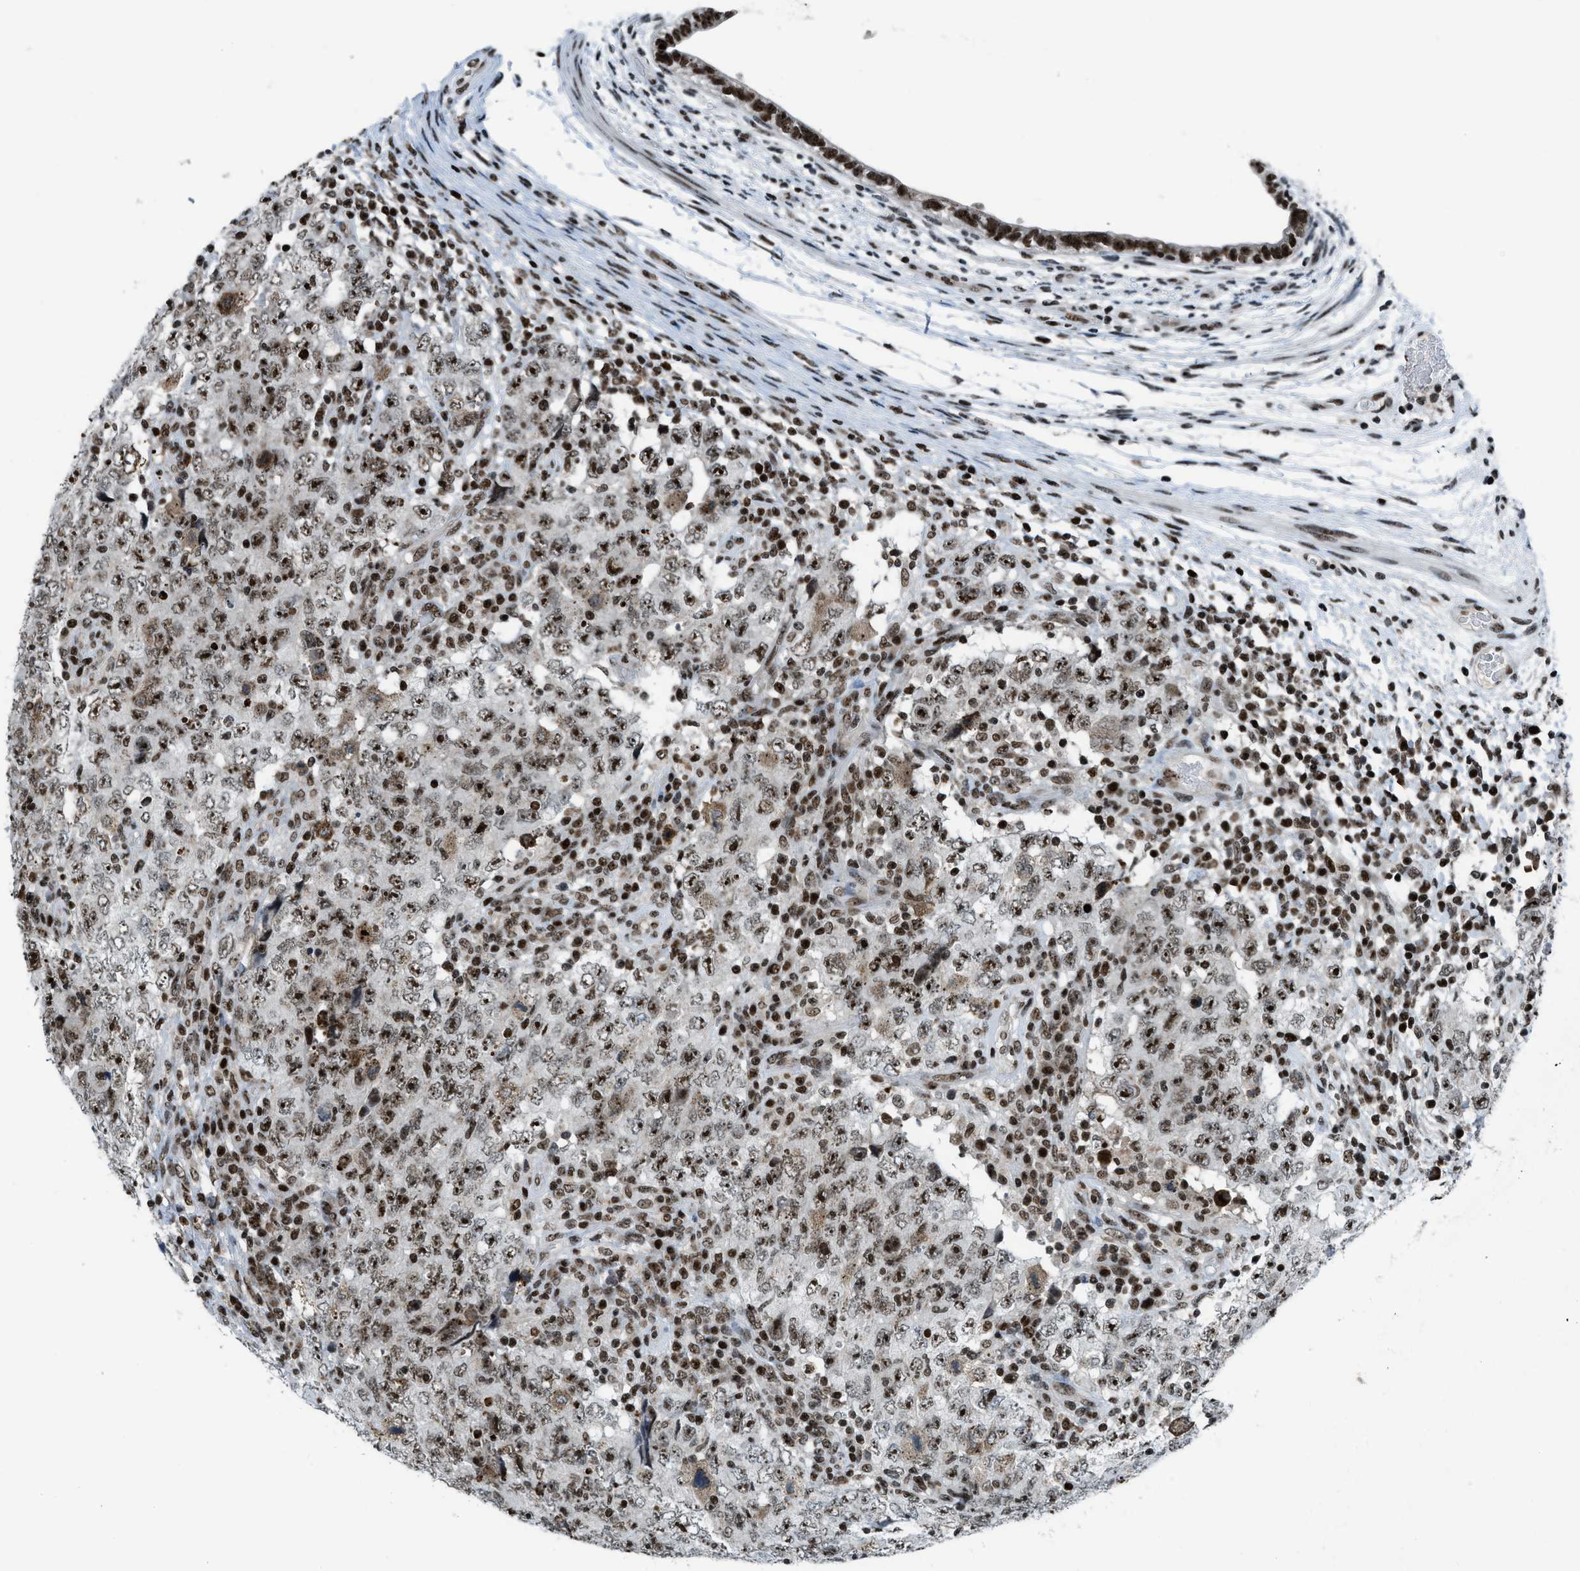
{"staining": {"intensity": "strong", "quantity": ">75%", "location": "nuclear"}, "tissue": "testis cancer", "cell_type": "Tumor cells", "image_type": "cancer", "snomed": [{"axis": "morphology", "description": "Carcinoma, Embryonal, NOS"}, {"axis": "topography", "description": "Testis"}], "caption": "Immunohistochemical staining of human testis cancer (embryonal carcinoma) demonstrates high levels of strong nuclear expression in approximately >75% of tumor cells.", "gene": "RAD51B", "patient": {"sex": "male", "age": 26}}